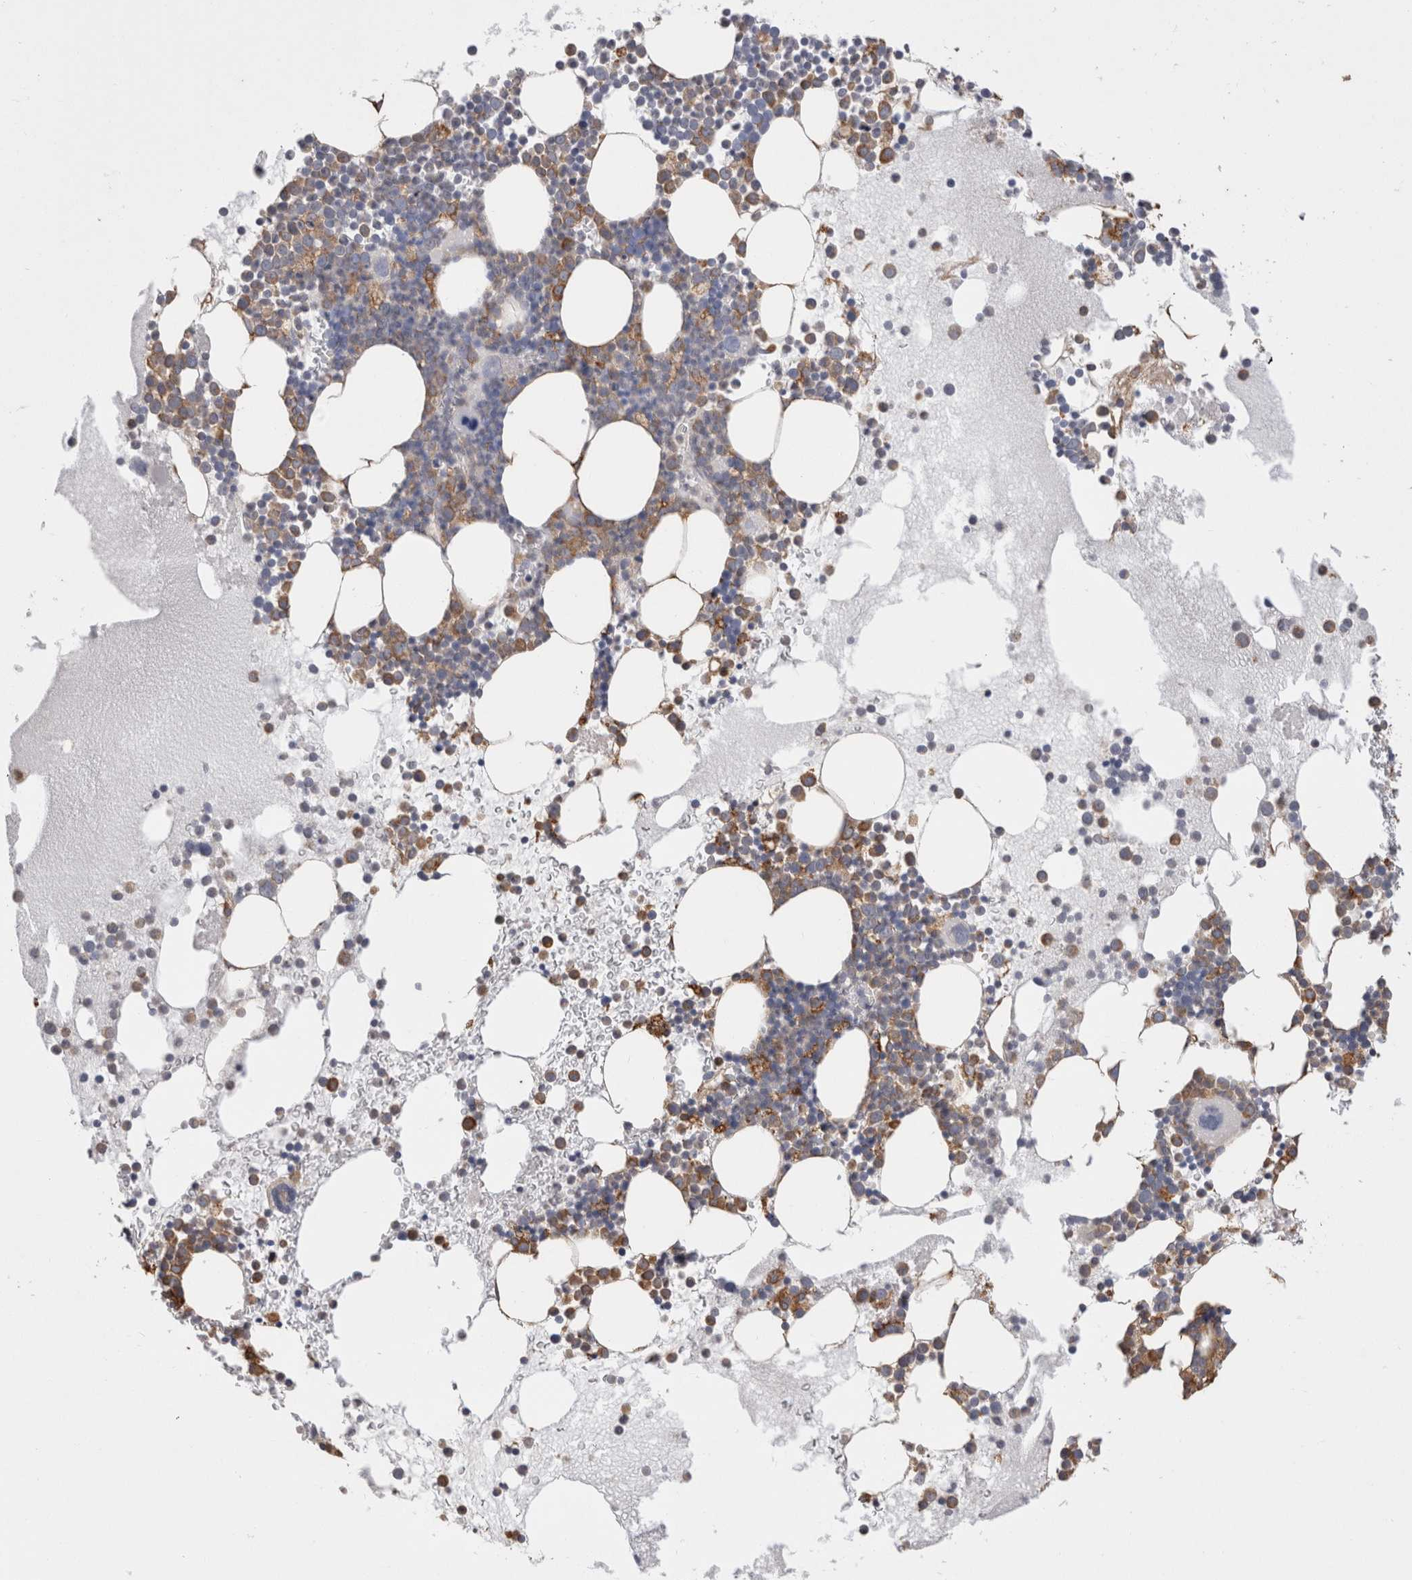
{"staining": {"intensity": "moderate", "quantity": "25%-75%", "location": "cytoplasmic/membranous"}, "tissue": "bone marrow", "cell_type": "Hematopoietic cells", "image_type": "normal", "snomed": [{"axis": "morphology", "description": "Normal tissue, NOS"}, {"axis": "morphology", "description": "Inflammation, NOS"}, {"axis": "topography", "description": "Bone marrow"}], "caption": "This histopathology image exhibits IHC staining of unremarkable human bone marrow, with medium moderate cytoplasmic/membranous positivity in approximately 25%-75% of hematopoietic cells.", "gene": "LRPAP1", "patient": {"sex": "female", "age": 45}}